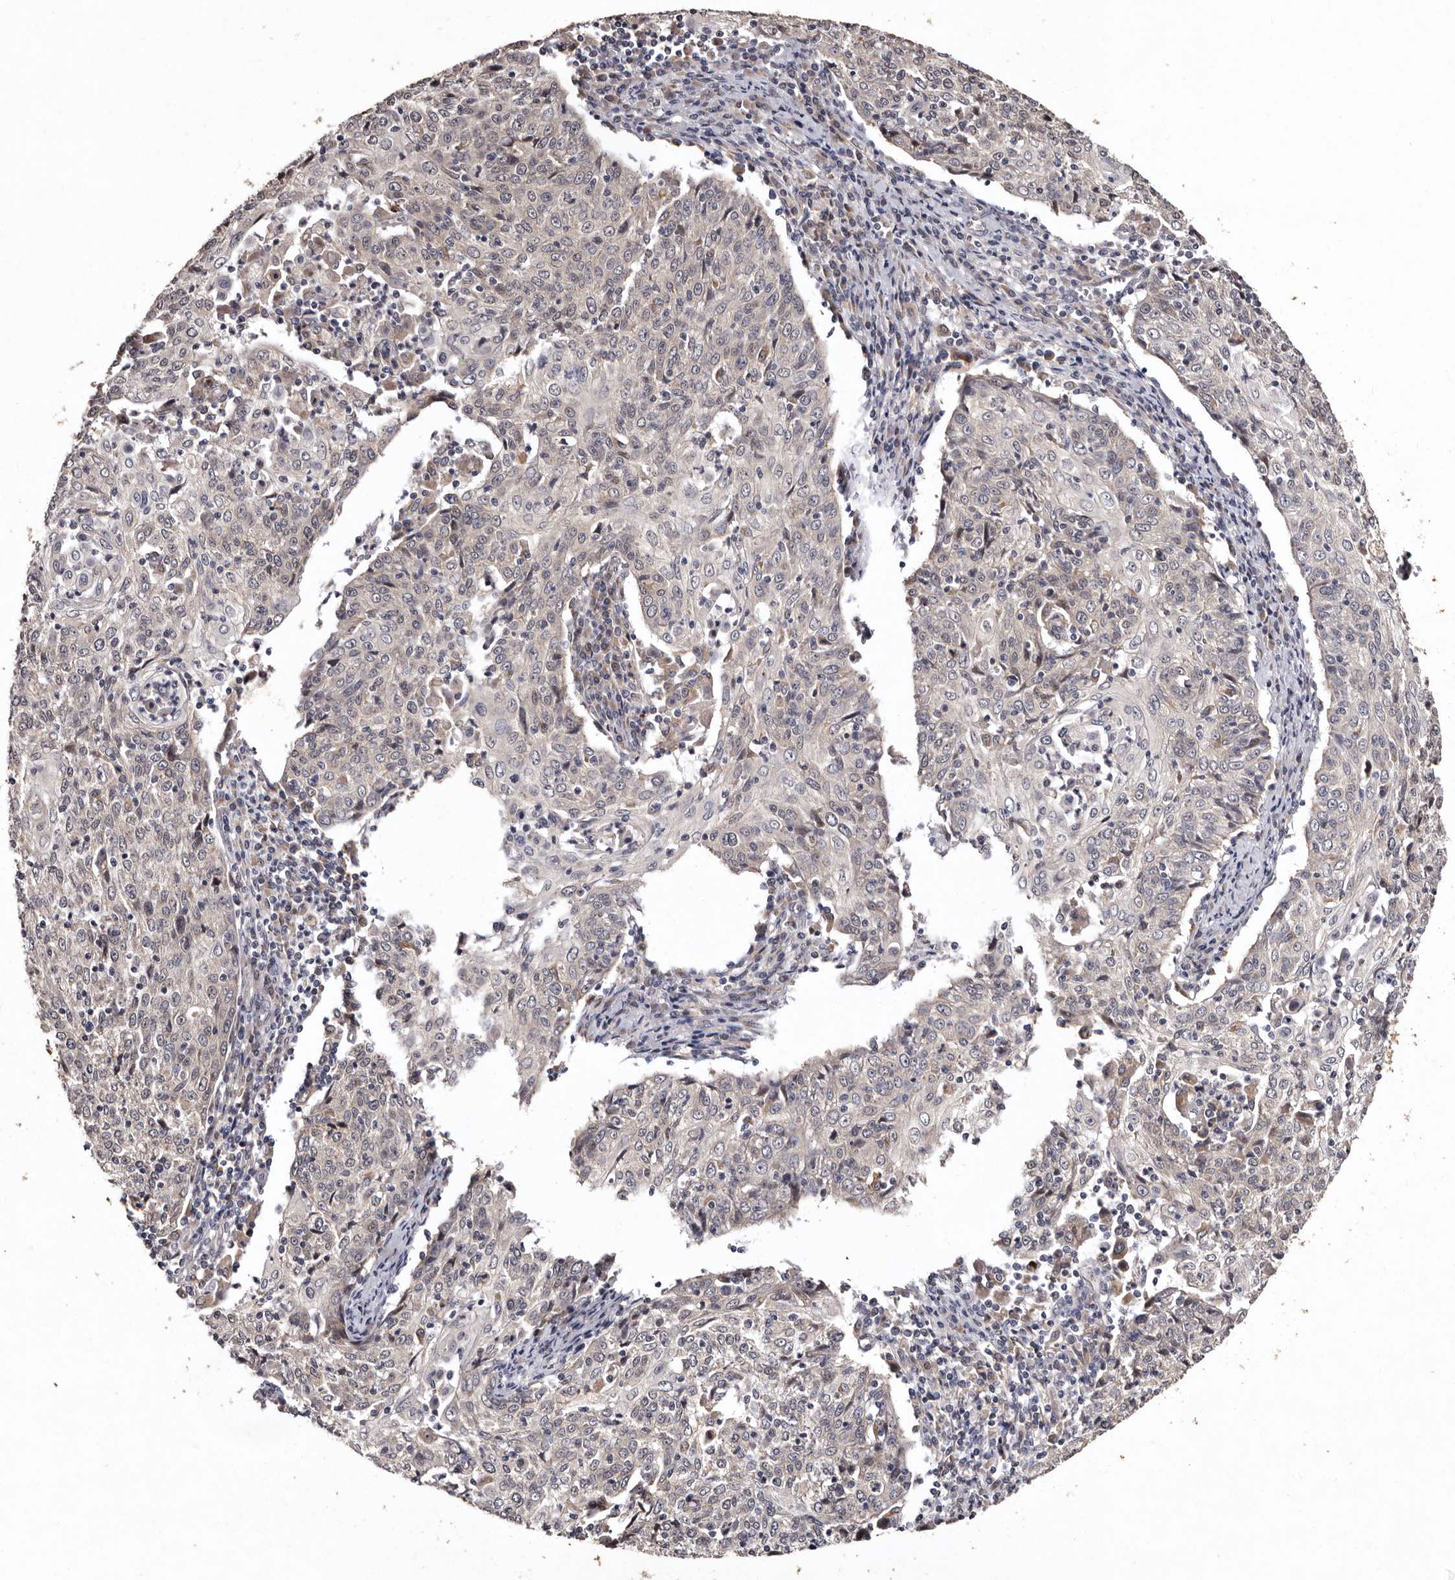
{"staining": {"intensity": "weak", "quantity": "<25%", "location": "cytoplasmic/membranous"}, "tissue": "cervical cancer", "cell_type": "Tumor cells", "image_type": "cancer", "snomed": [{"axis": "morphology", "description": "Squamous cell carcinoma, NOS"}, {"axis": "topography", "description": "Cervix"}], "caption": "Image shows no protein expression in tumor cells of cervical squamous cell carcinoma tissue.", "gene": "FAM91A1", "patient": {"sex": "female", "age": 48}}